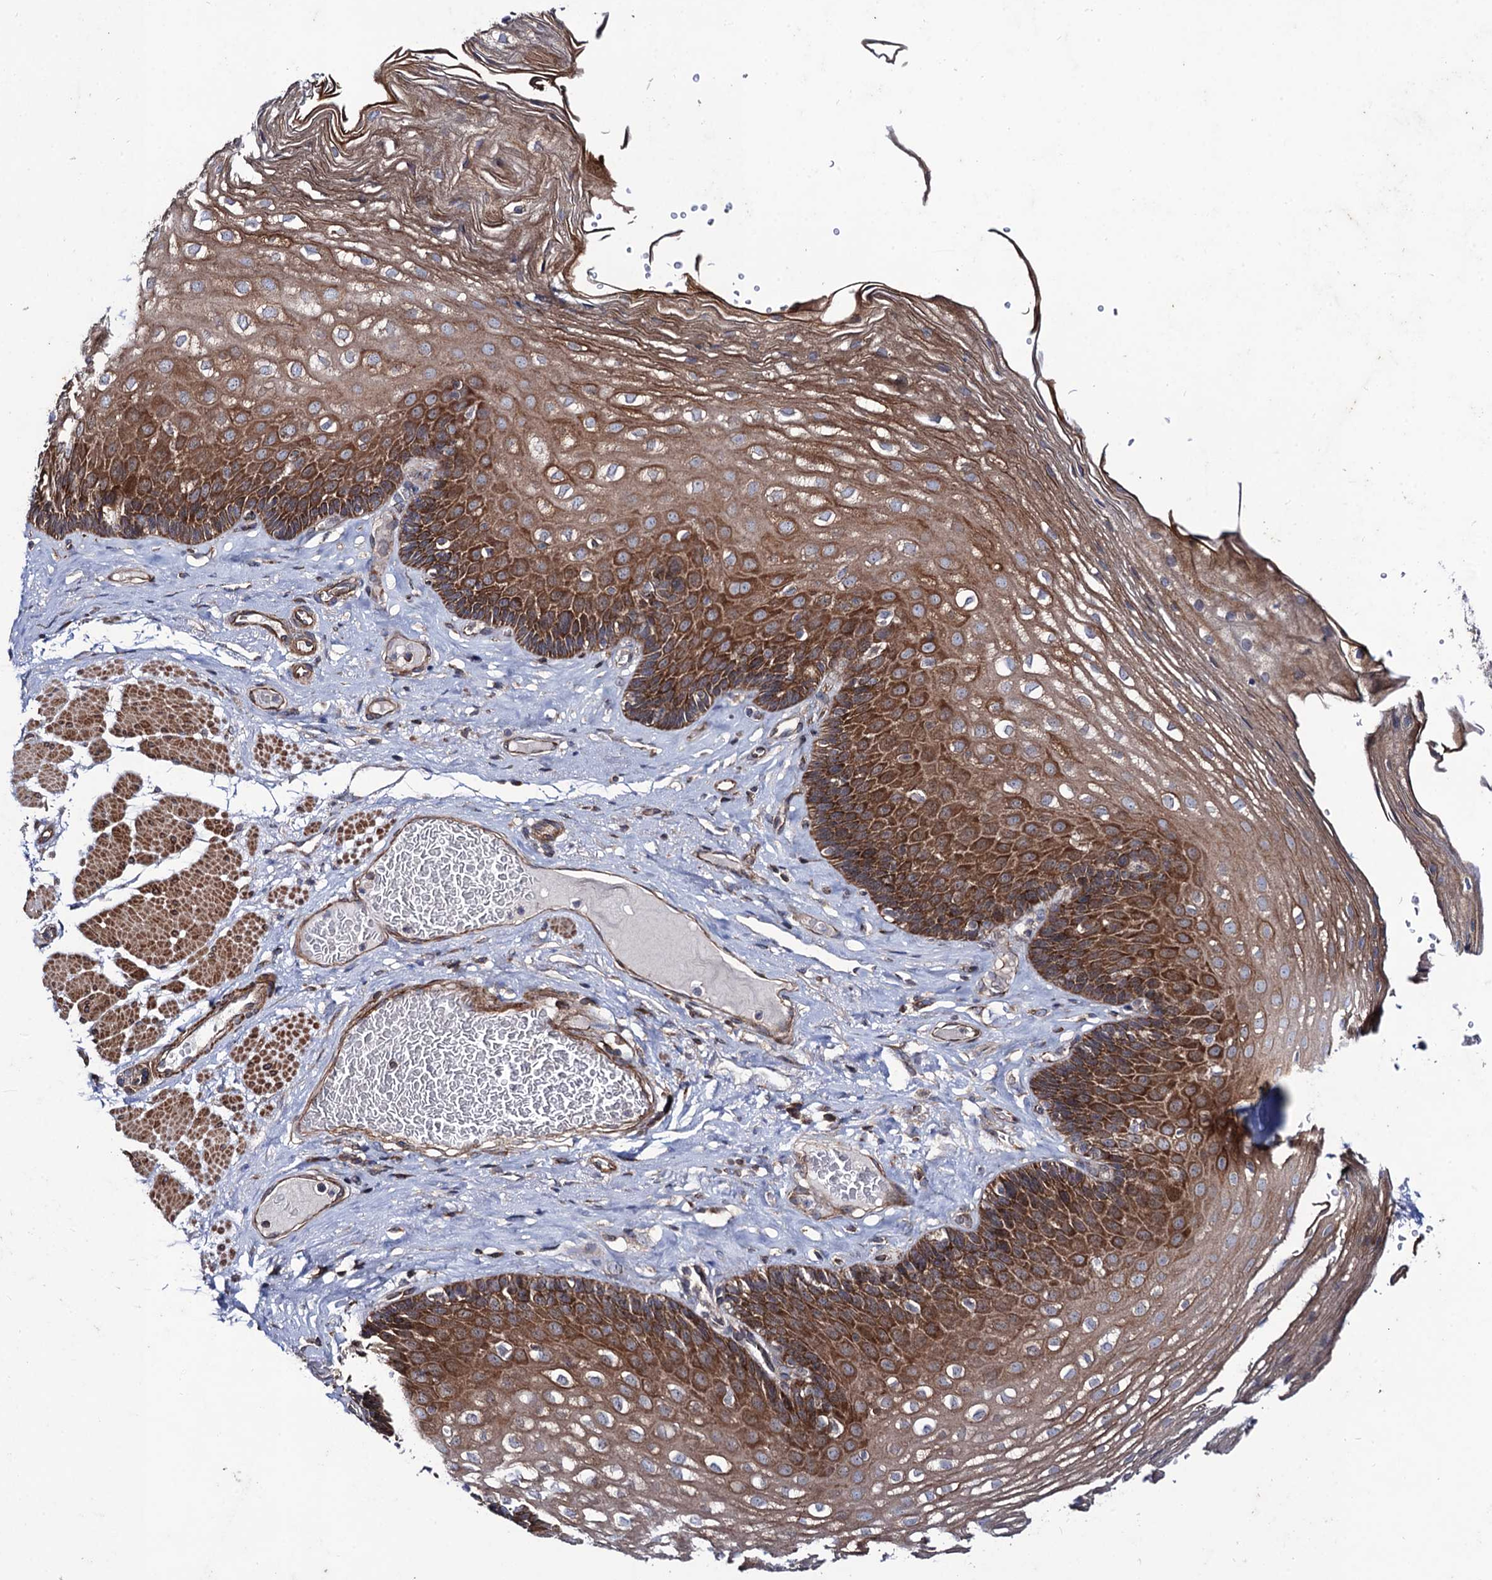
{"staining": {"intensity": "strong", "quantity": "25%-75%", "location": "cytoplasmic/membranous"}, "tissue": "esophagus", "cell_type": "Squamous epithelial cells", "image_type": "normal", "snomed": [{"axis": "morphology", "description": "Normal tissue, NOS"}, {"axis": "topography", "description": "Esophagus"}], "caption": "Protein staining displays strong cytoplasmic/membranous expression in about 25%-75% of squamous epithelial cells in normal esophagus.", "gene": "DYDC1", "patient": {"sex": "female", "age": 66}}